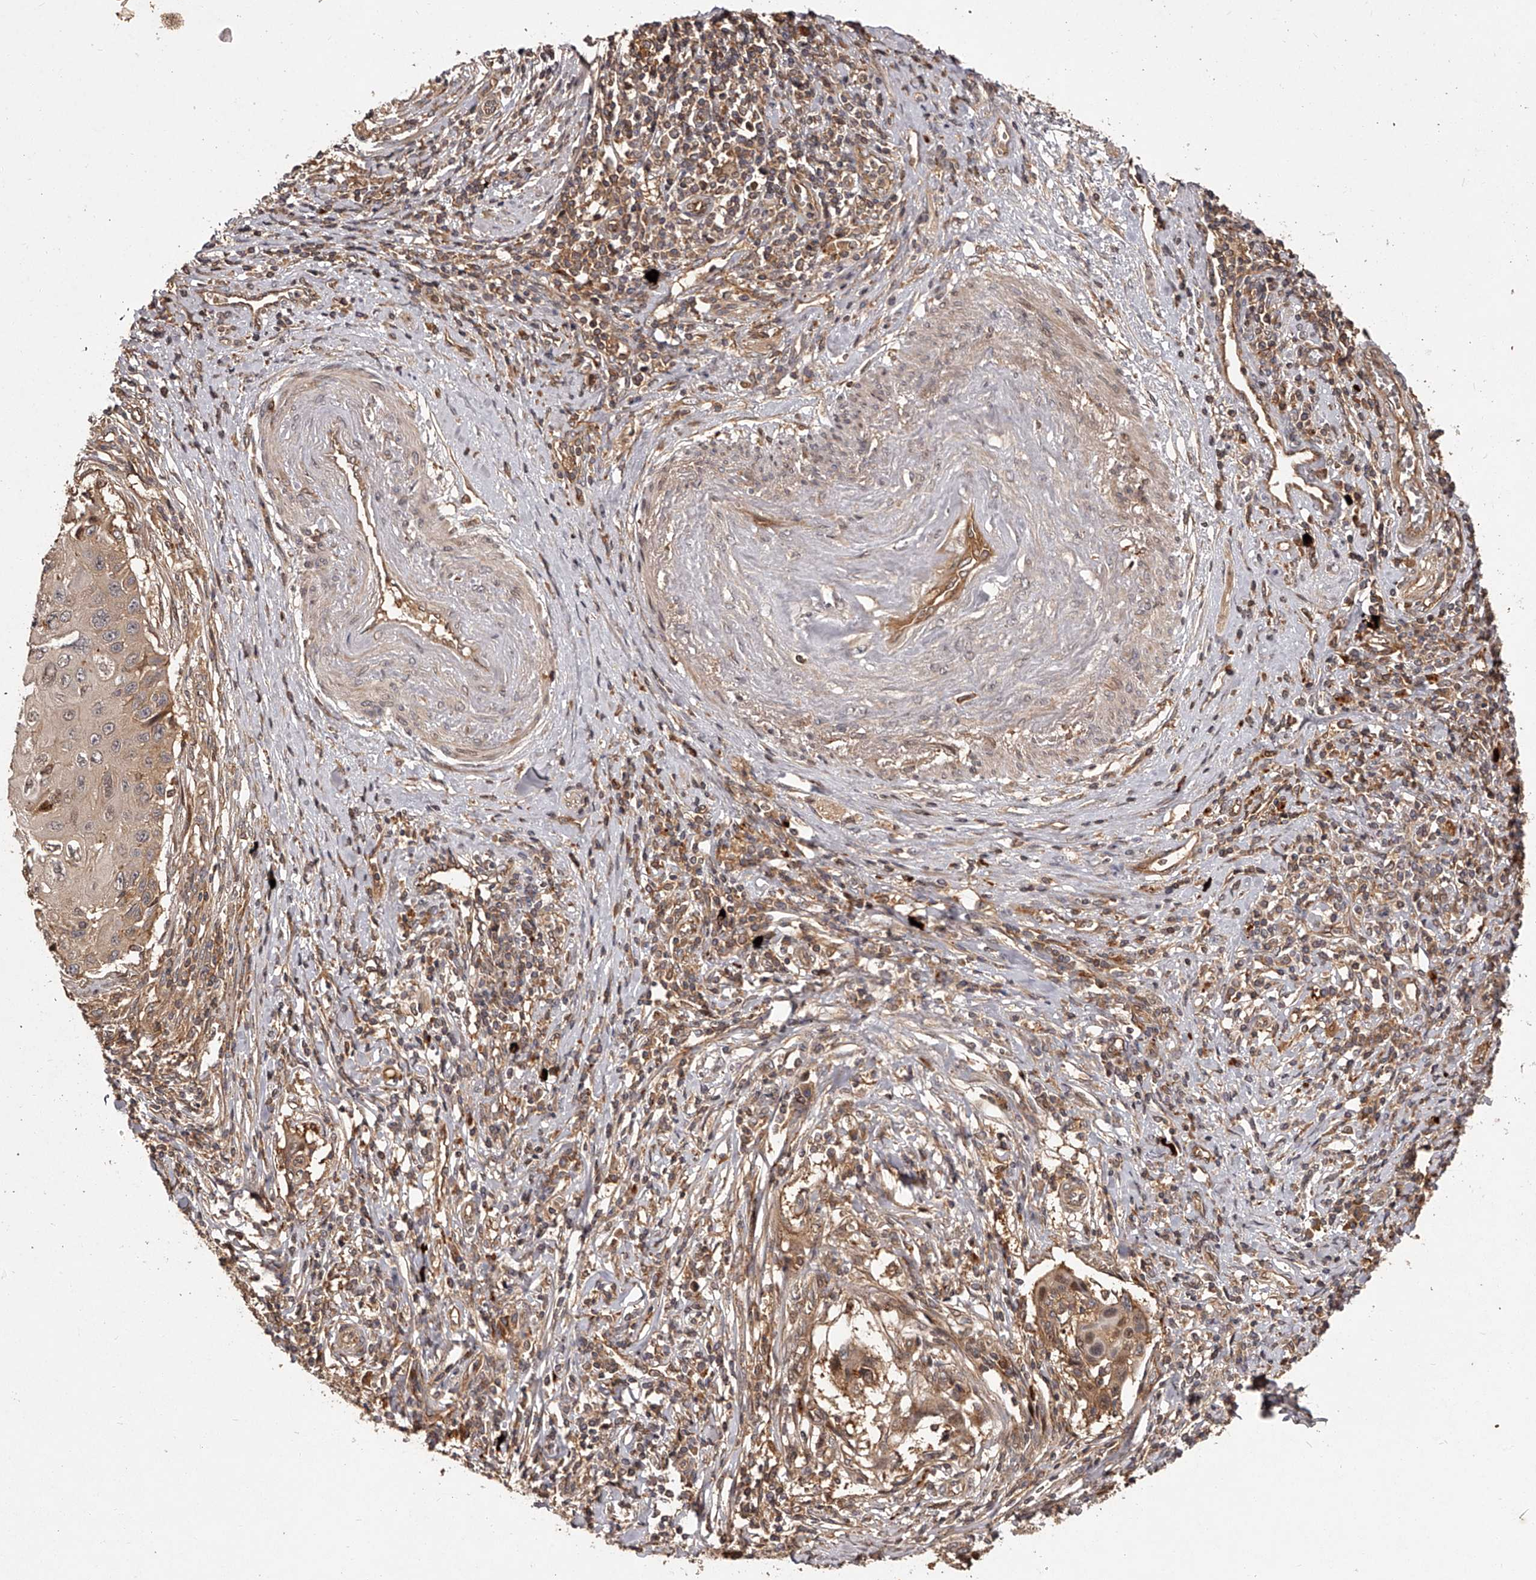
{"staining": {"intensity": "weak", "quantity": ">75%", "location": "cytoplasmic/membranous"}, "tissue": "cervical cancer", "cell_type": "Tumor cells", "image_type": "cancer", "snomed": [{"axis": "morphology", "description": "Squamous cell carcinoma, NOS"}, {"axis": "topography", "description": "Cervix"}], "caption": "Human squamous cell carcinoma (cervical) stained with a brown dye demonstrates weak cytoplasmic/membranous positive staining in about >75% of tumor cells.", "gene": "CRYZL1", "patient": {"sex": "female", "age": 70}}